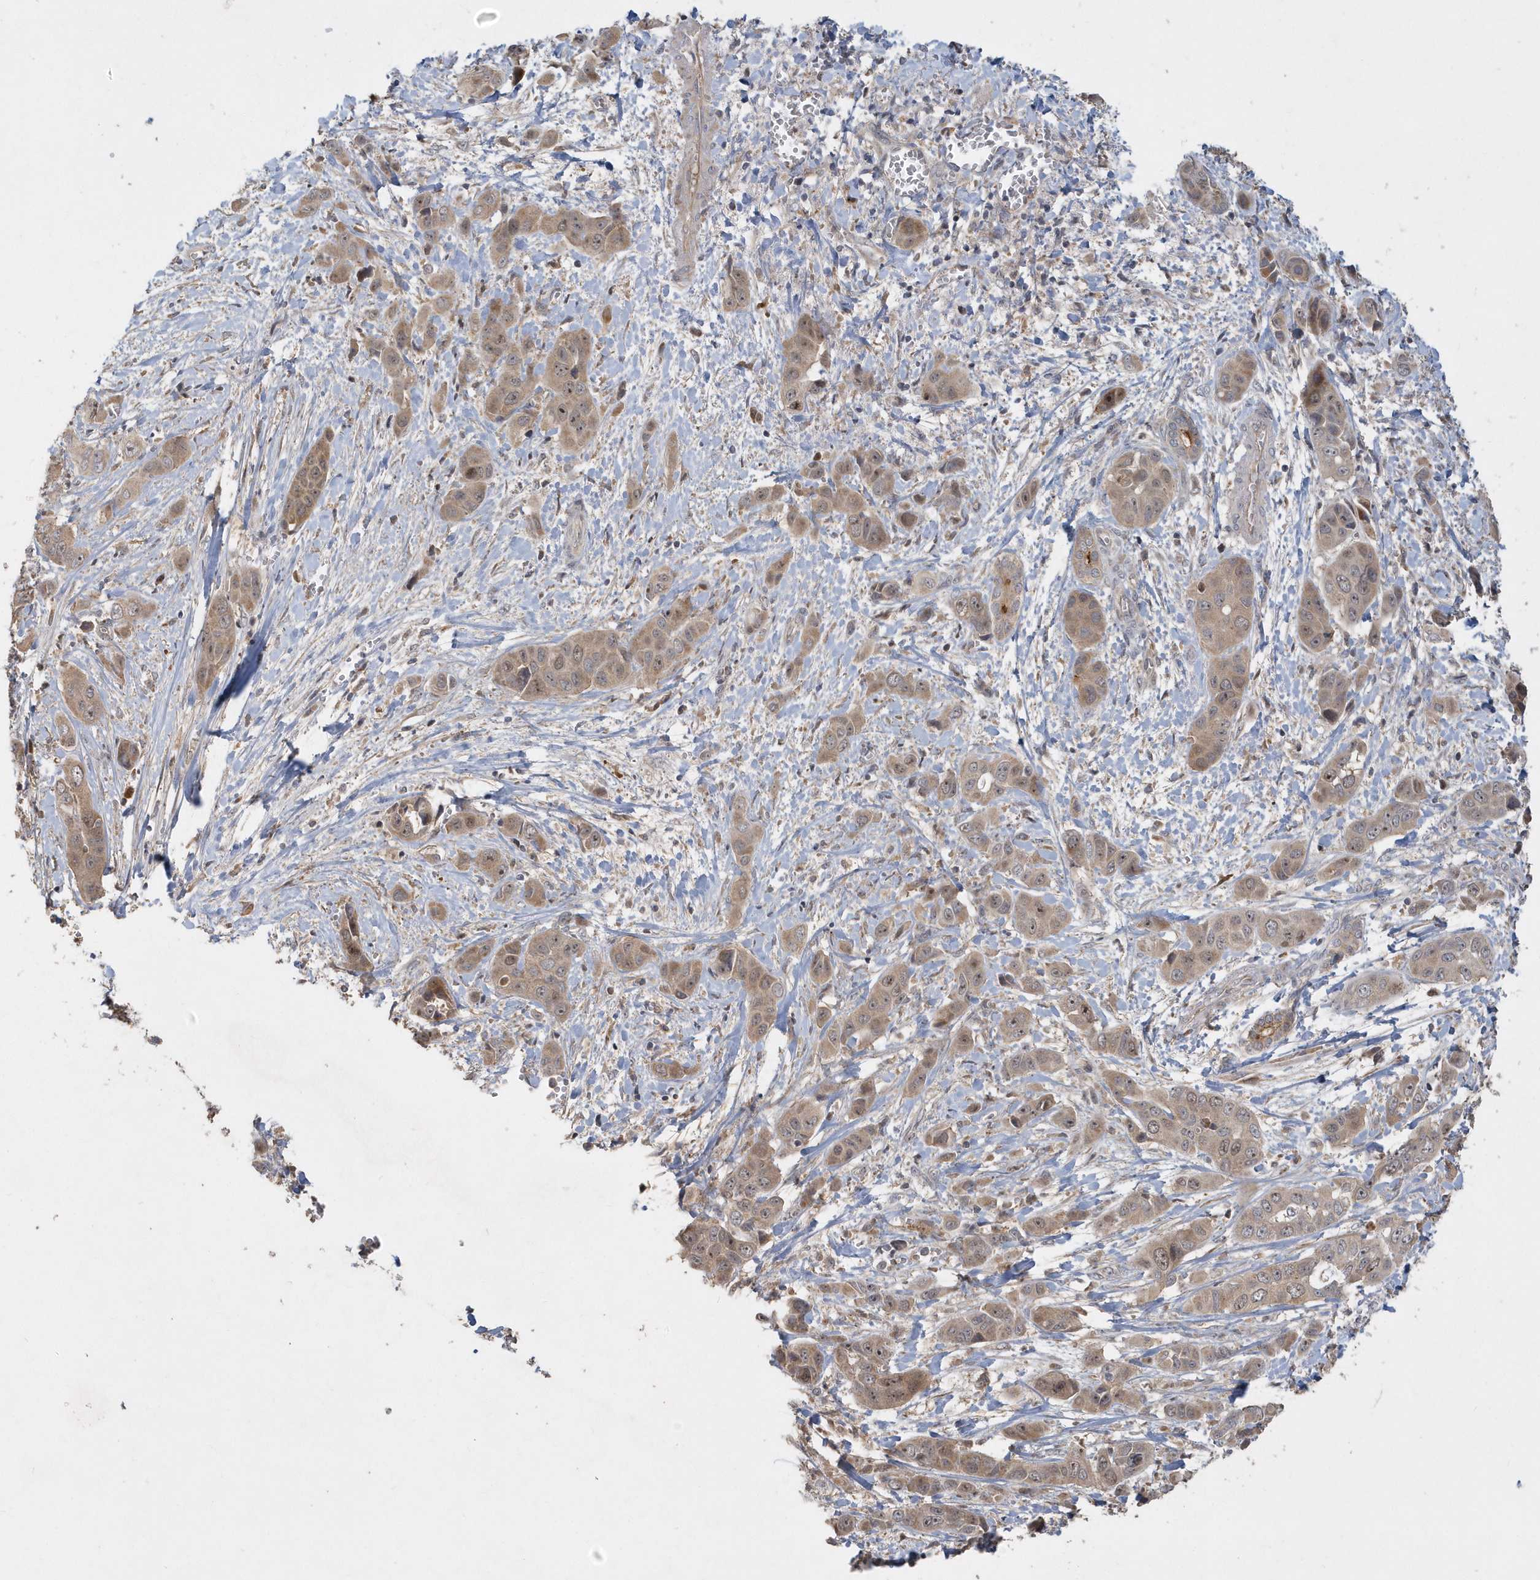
{"staining": {"intensity": "moderate", "quantity": ">75%", "location": "cytoplasmic/membranous,nuclear"}, "tissue": "liver cancer", "cell_type": "Tumor cells", "image_type": "cancer", "snomed": [{"axis": "morphology", "description": "Cholangiocarcinoma"}, {"axis": "topography", "description": "Liver"}], "caption": "Tumor cells show medium levels of moderate cytoplasmic/membranous and nuclear positivity in approximately >75% of cells in human liver cancer. The protein of interest is stained brown, and the nuclei are stained in blue (DAB IHC with brightfield microscopy, high magnification).", "gene": "TRAIP", "patient": {"sex": "female", "age": 52}}